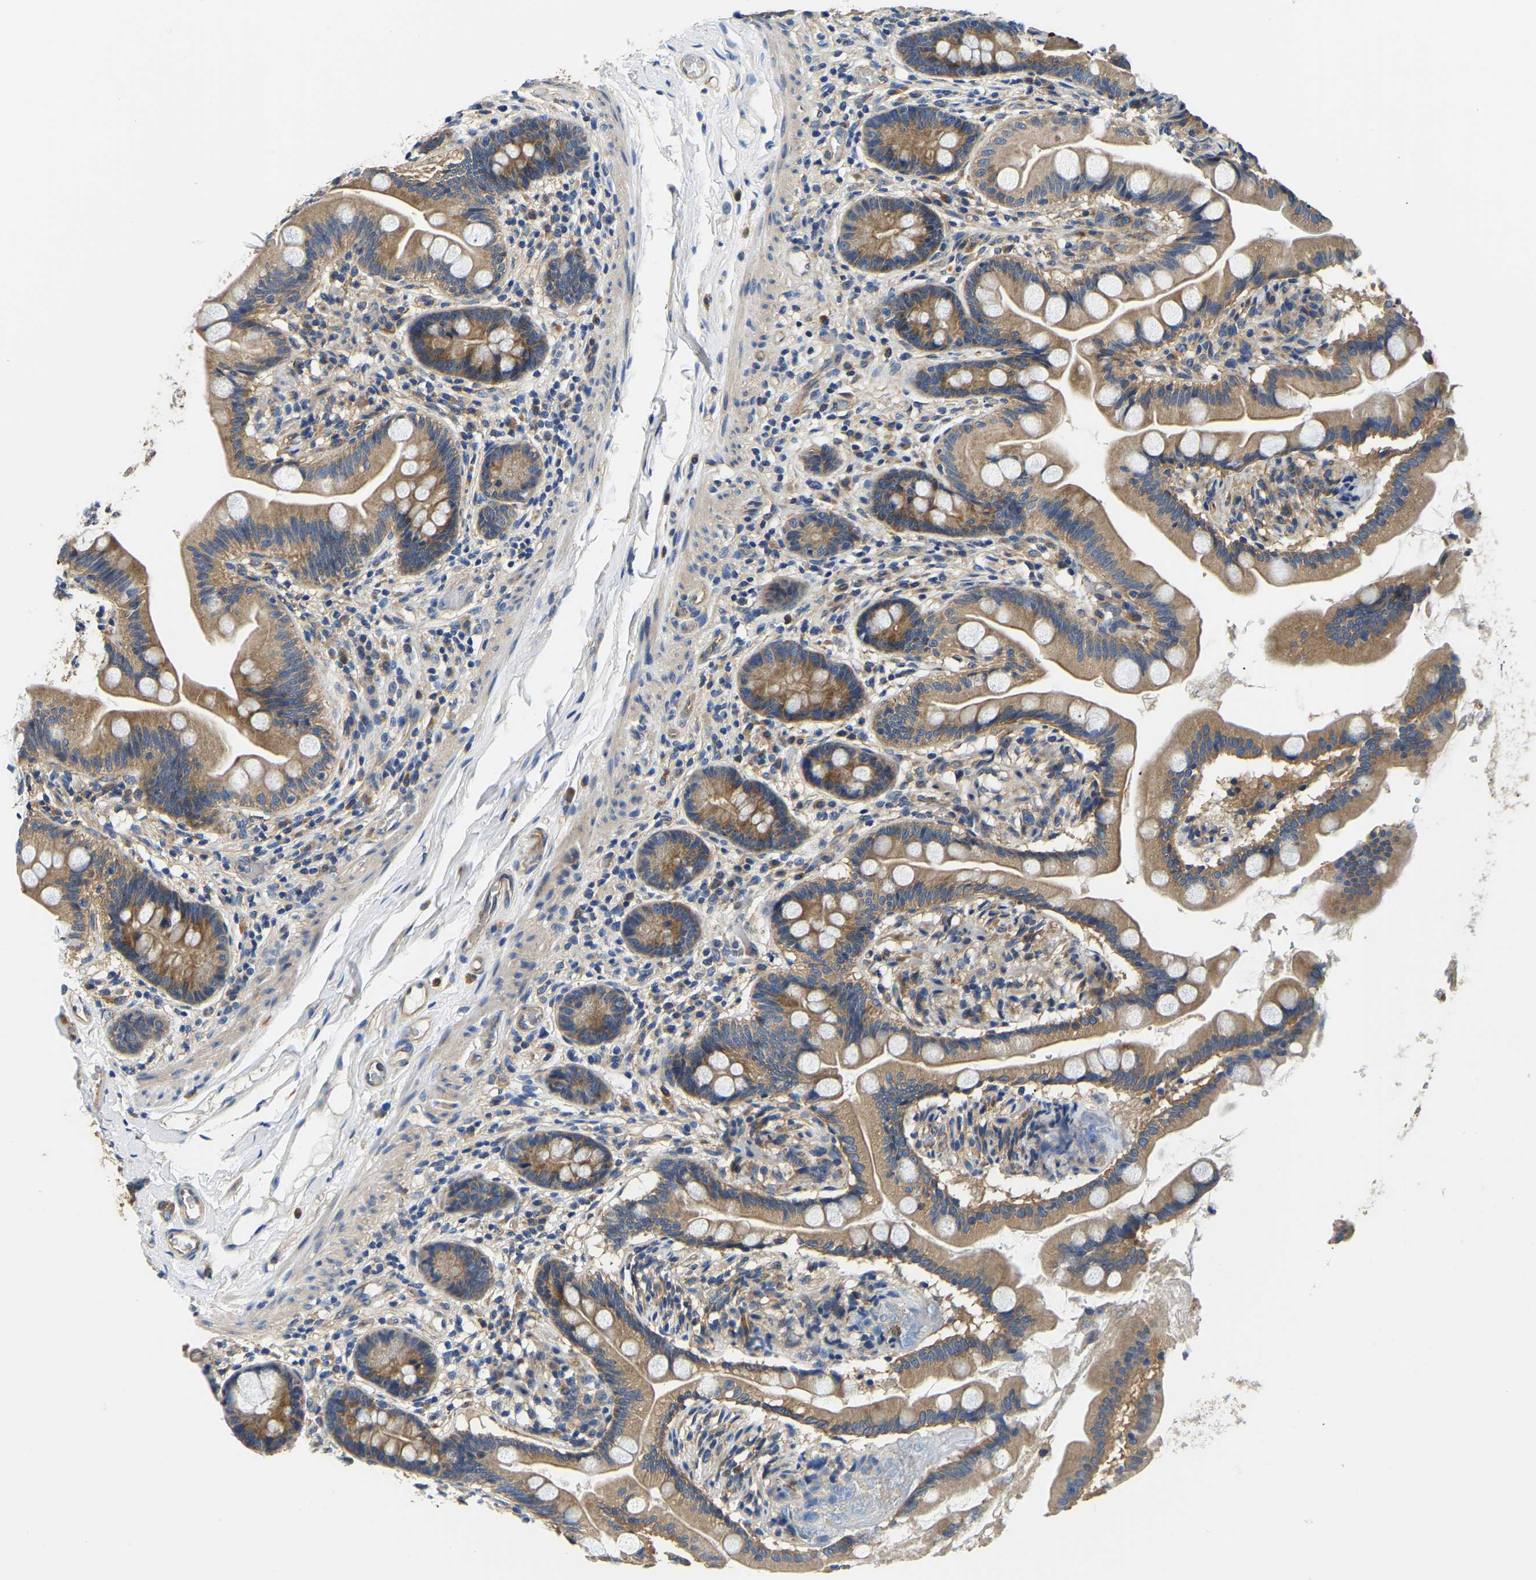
{"staining": {"intensity": "moderate", "quantity": "25%-75%", "location": "cytoplasmic/membranous"}, "tissue": "small intestine", "cell_type": "Glandular cells", "image_type": "normal", "snomed": [{"axis": "morphology", "description": "Normal tissue, NOS"}, {"axis": "topography", "description": "Small intestine"}], "caption": "The micrograph demonstrates immunohistochemical staining of normal small intestine. There is moderate cytoplasmic/membranous staining is present in approximately 25%-75% of glandular cells.", "gene": "CSDE1", "patient": {"sex": "female", "age": 56}}